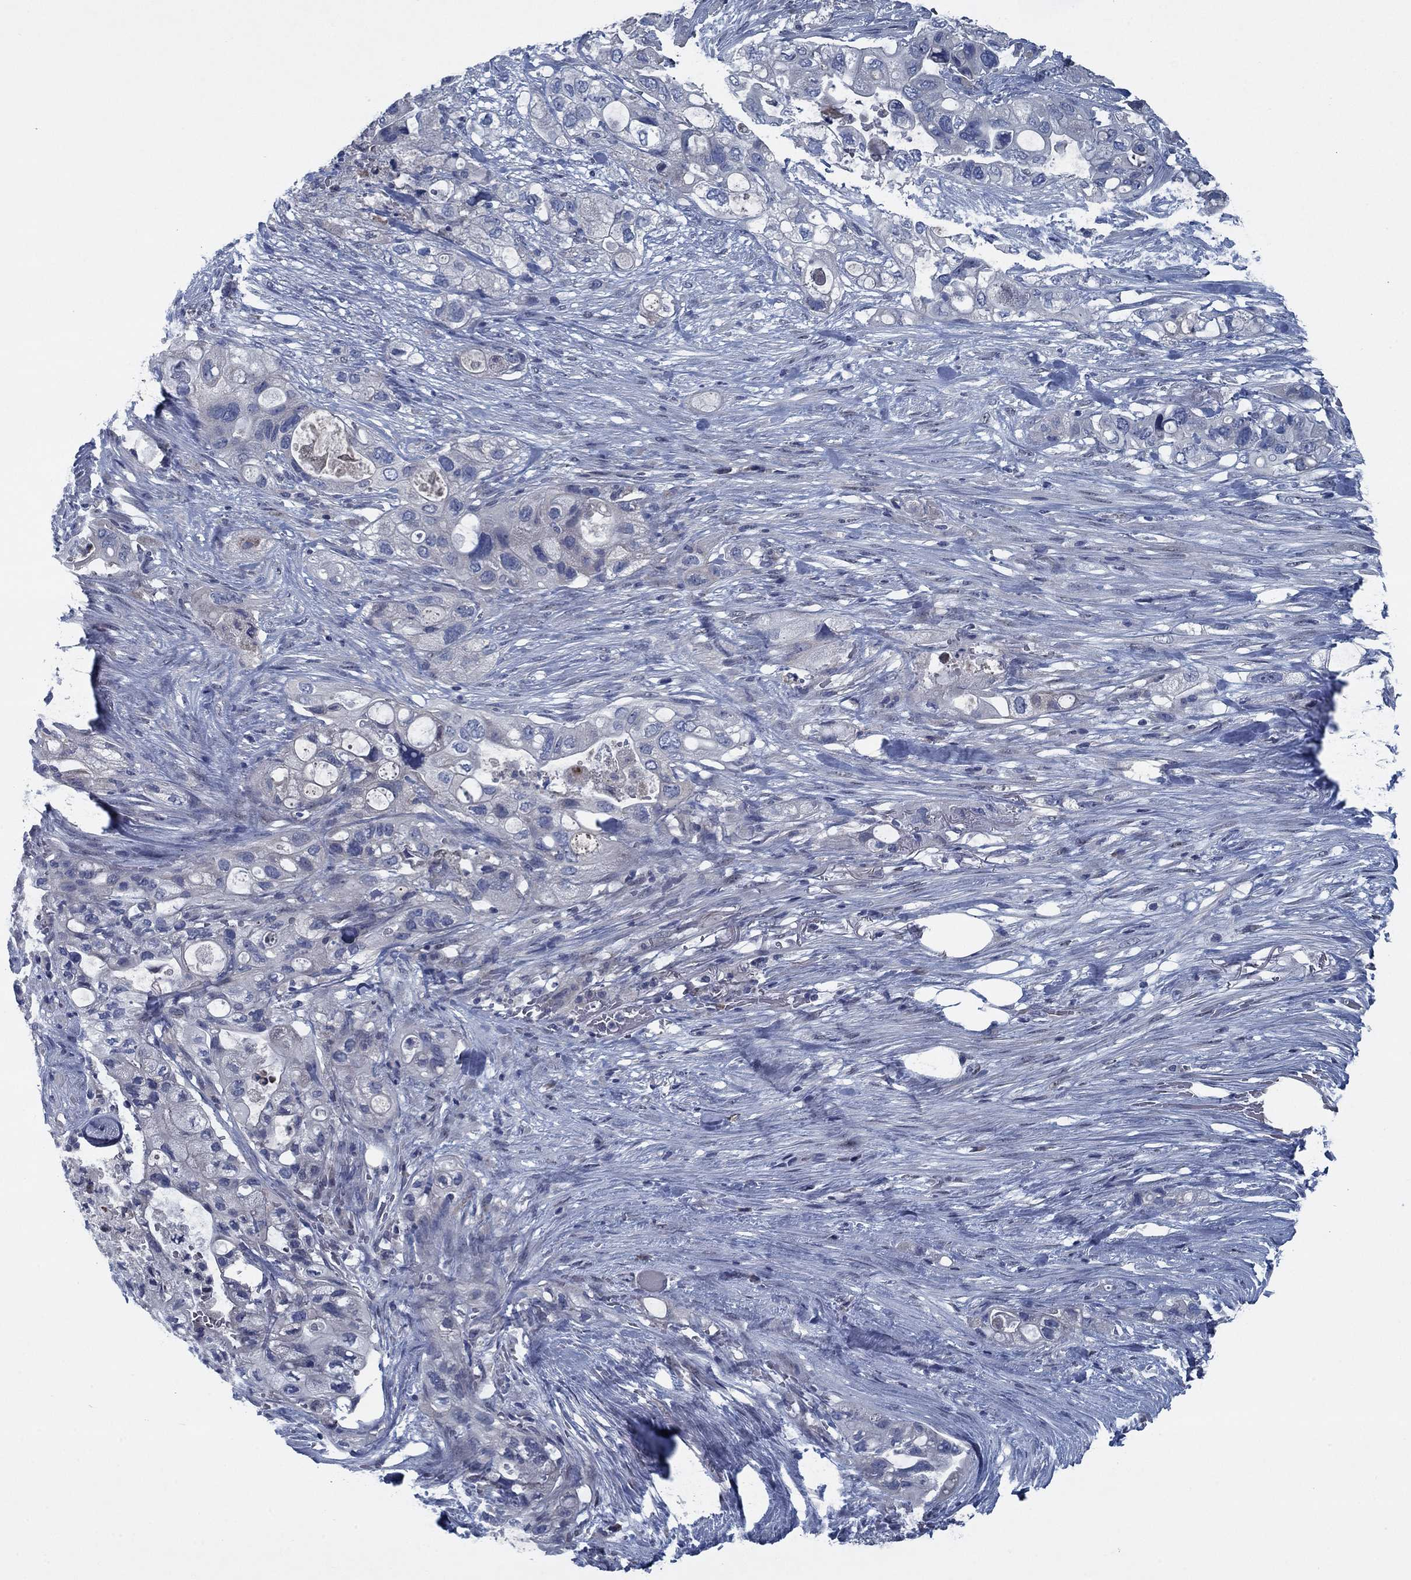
{"staining": {"intensity": "negative", "quantity": "none", "location": "none"}, "tissue": "pancreatic cancer", "cell_type": "Tumor cells", "image_type": "cancer", "snomed": [{"axis": "morphology", "description": "Adenocarcinoma, NOS"}, {"axis": "topography", "description": "Pancreas"}], "caption": "The photomicrograph exhibits no staining of tumor cells in adenocarcinoma (pancreatic).", "gene": "PNMA8A", "patient": {"sex": "female", "age": 72}}